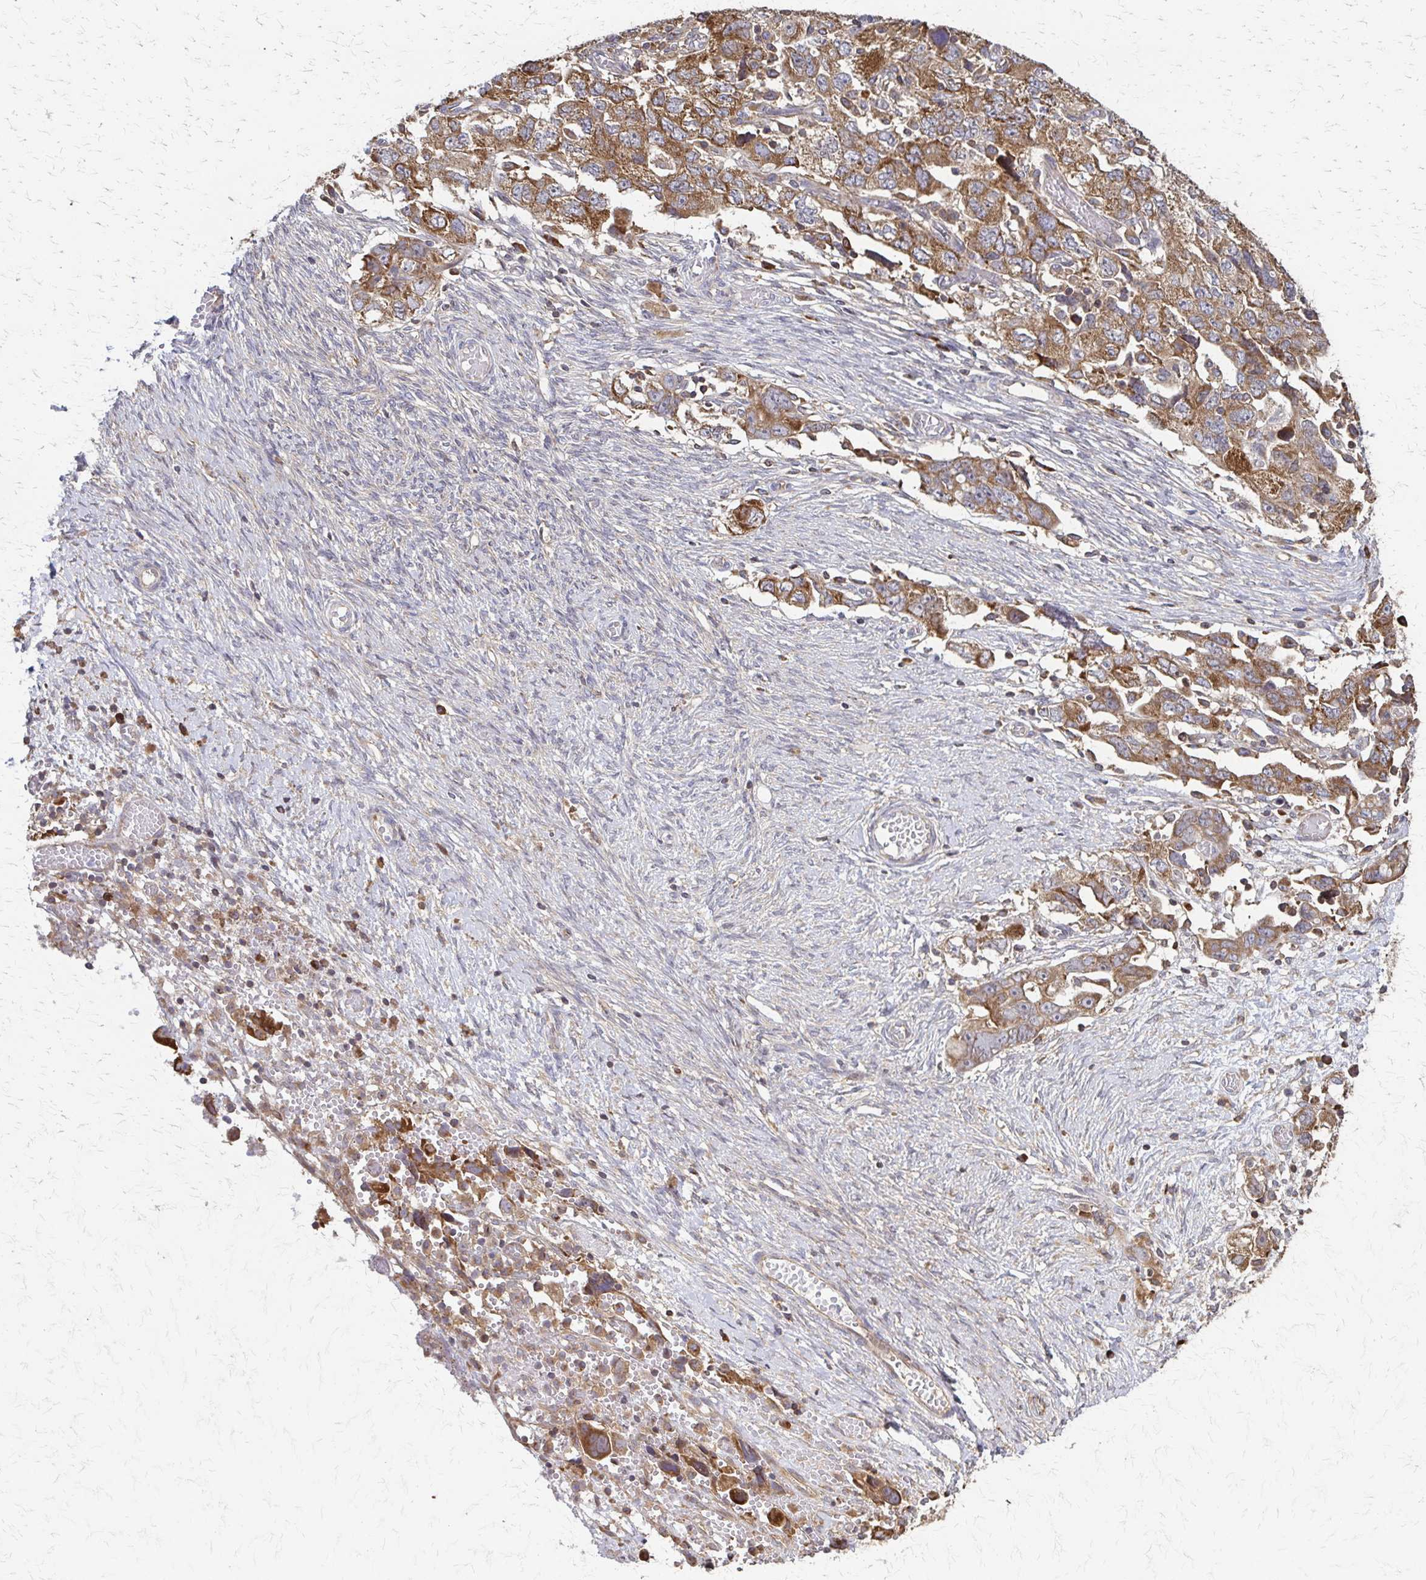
{"staining": {"intensity": "strong", "quantity": ">75%", "location": "cytoplasmic/membranous"}, "tissue": "ovarian cancer", "cell_type": "Tumor cells", "image_type": "cancer", "snomed": [{"axis": "morphology", "description": "Carcinoma, NOS"}, {"axis": "morphology", "description": "Cystadenocarcinoma, serous, NOS"}, {"axis": "topography", "description": "Ovary"}], "caption": "A brown stain highlights strong cytoplasmic/membranous staining of a protein in ovarian cancer (serous cystadenocarcinoma) tumor cells.", "gene": "EEF2", "patient": {"sex": "female", "age": 69}}